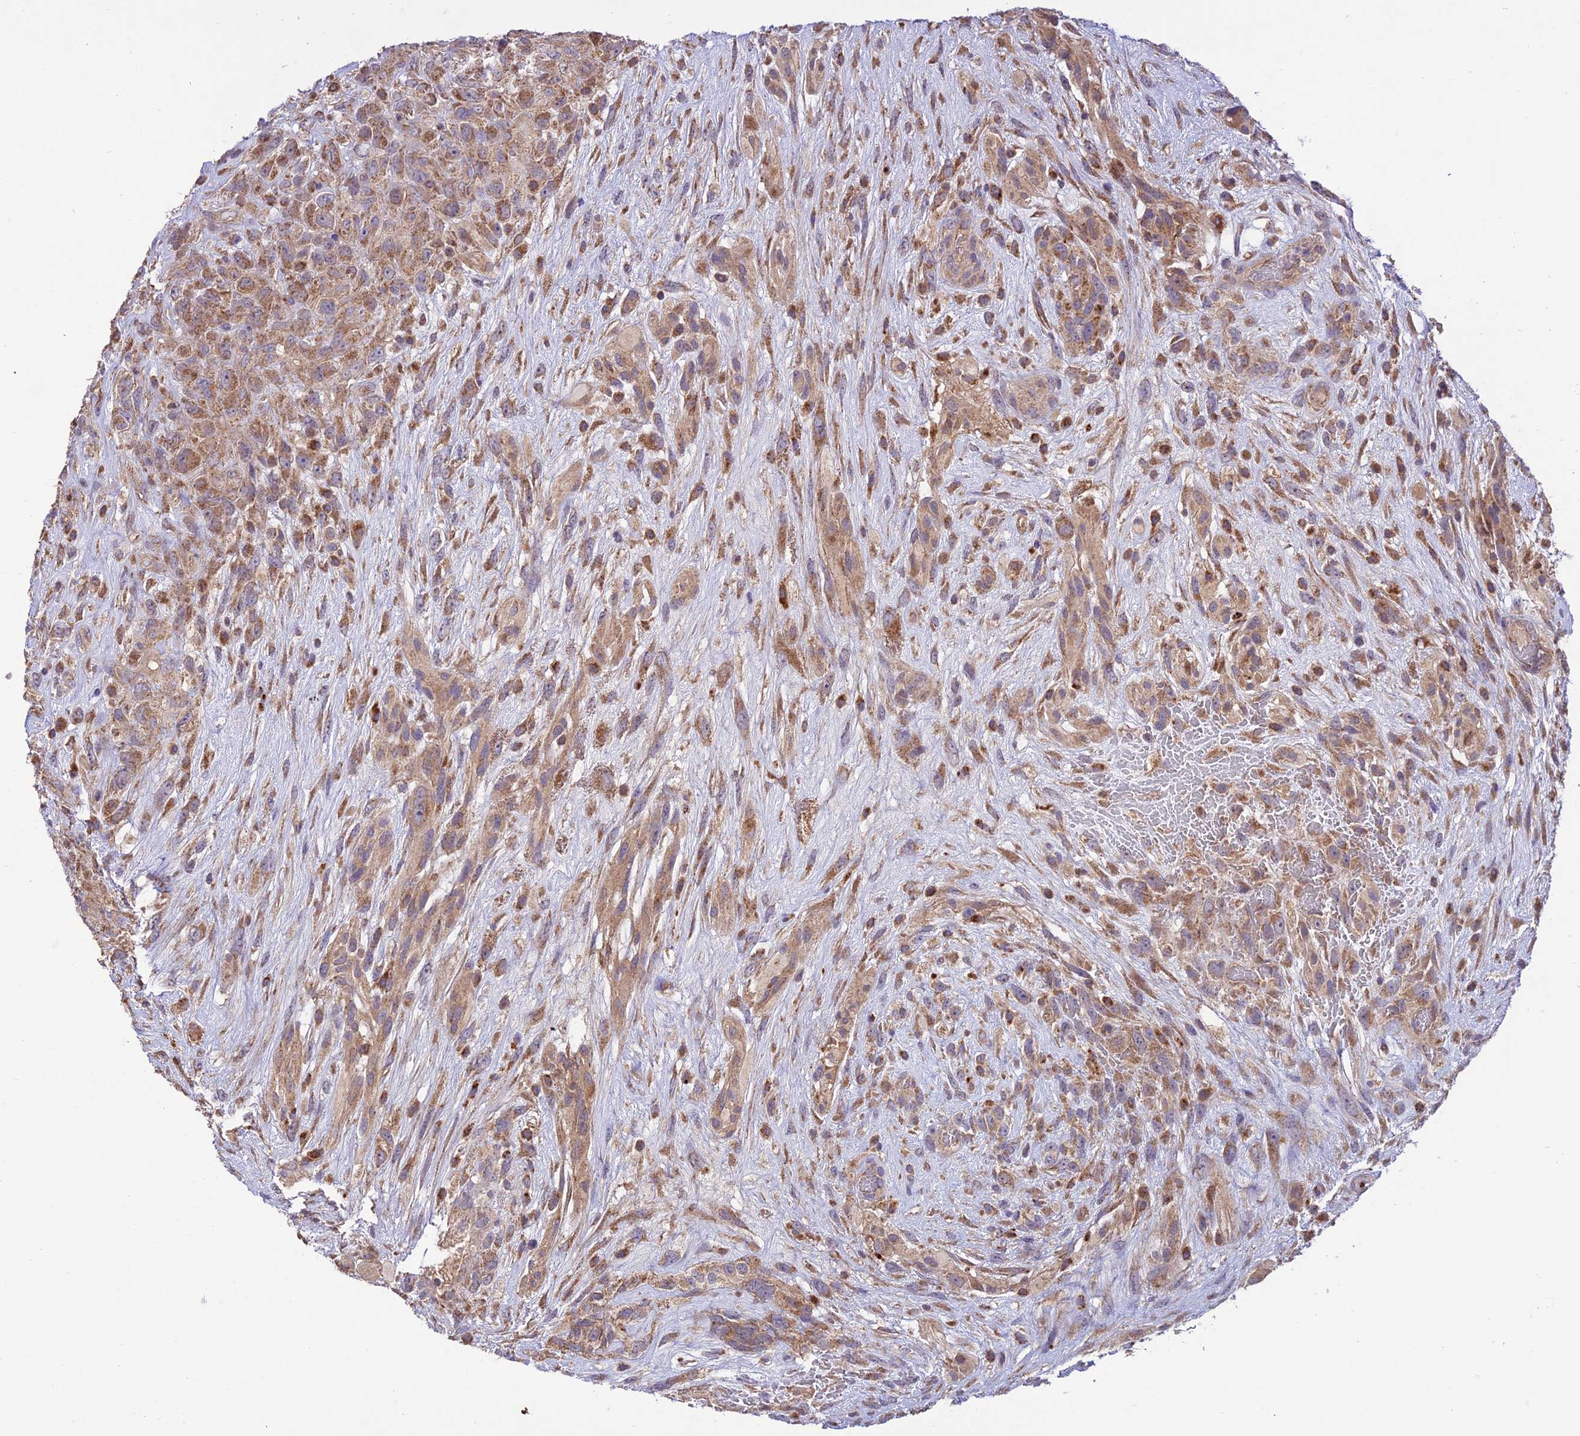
{"staining": {"intensity": "moderate", "quantity": ">75%", "location": "cytoplasmic/membranous"}, "tissue": "glioma", "cell_type": "Tumor cells", "image_type": "cancer", "snomed": [{"axis": "morphology", "description": "Glioma, malignant, High grade"}, {"axis": "topography", "description": "Brain"}], "caption": "The immunohistochemical stain highlights moderate cytoplasmic/membranous staining in tumor cells of malignant glioma (high-grade) tissue.", "gene": "NDUFAF1", "patient": {"sex": "male", "age": 61}}